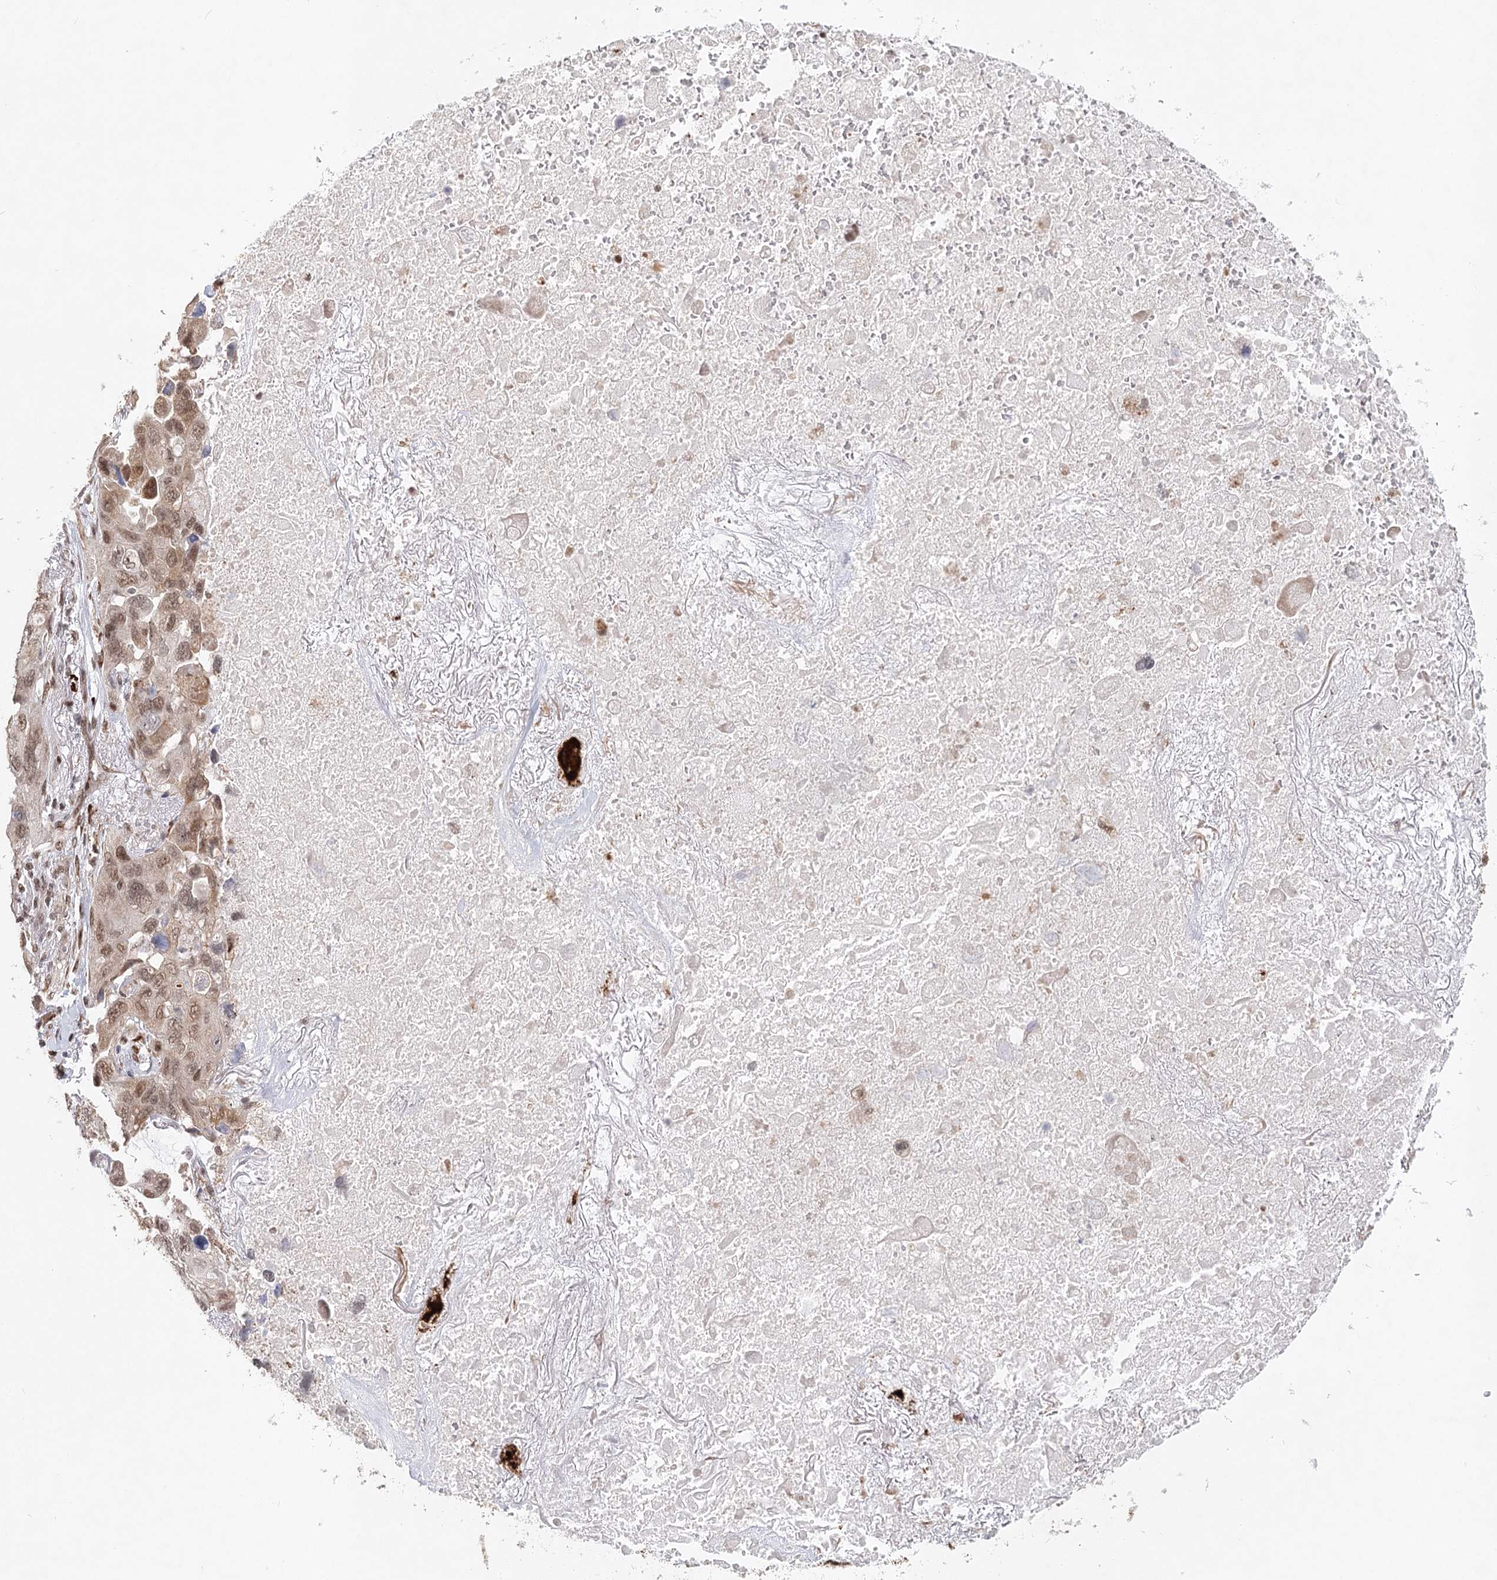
{"staining": {"intensity": "moderate", "quantity": ">75%", "location": "nuclear"}, "tissue": "lung cancer", "cell_type": "Tumor cells", "image_type": "cancer", "snomed": [{"axis": "morphology", "description": "Squamous cell carcinoma, NOS"}, {"axis": "topography", "description": "Lung"}], "caption": "Approximately >75% of tumor cells in human squamous cell carcinoma (lung) show moderate nuclear protein positivity as visualized by brown immunohistochemical staining.", "gene": "BNIP5", "patient": {"sex": "female", "age": 73}}